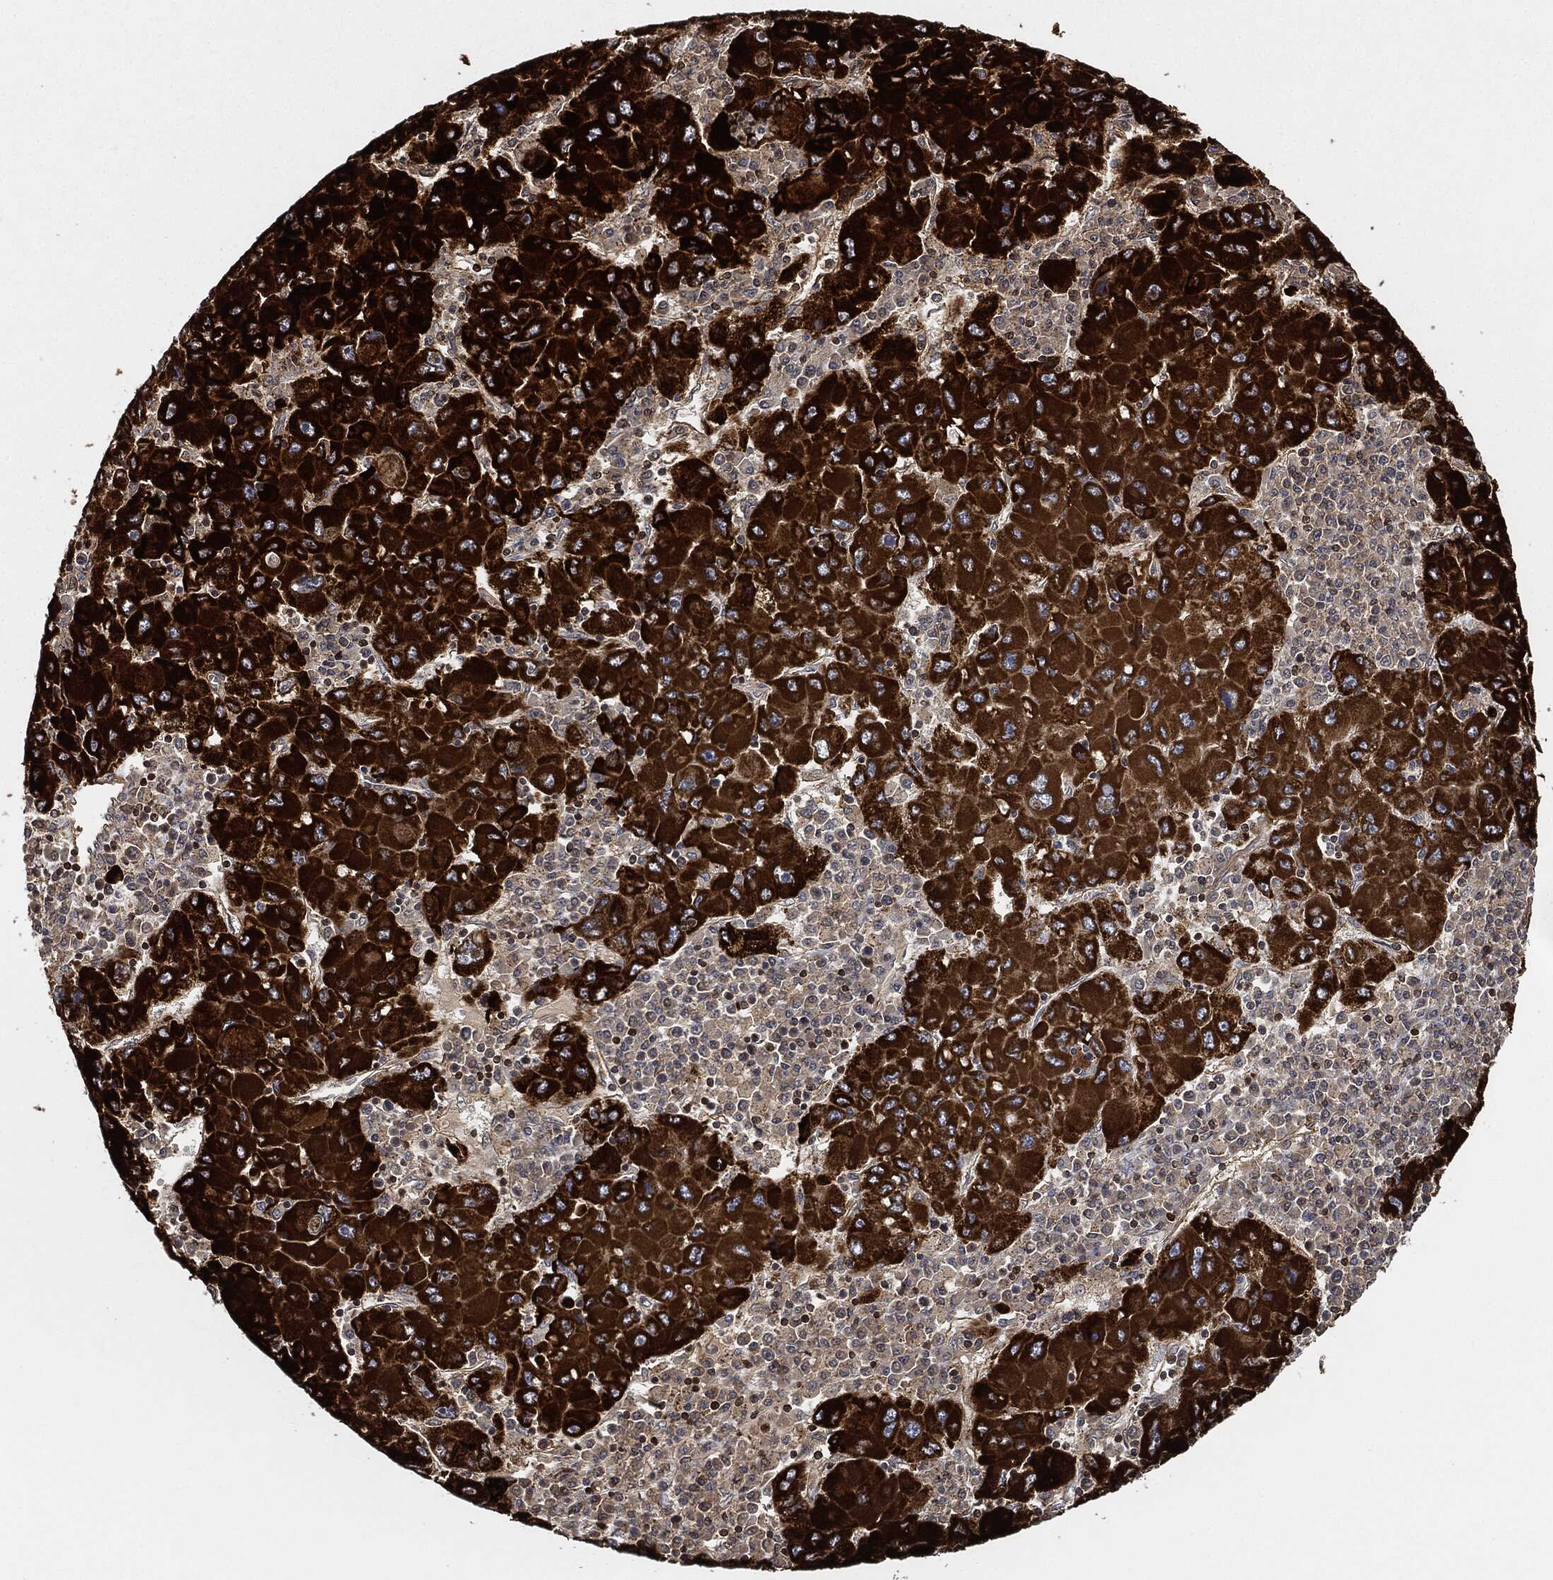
{"staining": {"intensity": "strong", "quantity": ">75%", "location": "cytoplasmic/membranous"}, "tissue": "liver cancer", "cell_type": "Tumor cells", "image_type": "cancer", "snomed": [{"axis": "morphology", "description": "Carcinoma, Hepatocellular, NOS"}, {"axis": "topography", "description": "Liver"}], "caption": "About >75% of tumor cells in liver hepatocellular carcinoma demonstrate strong cytoplasmic/membranous protein positivity as visualized by brown immunohistochemical staining.", "gene": "MAP3K3", "patient": {"sex": "male", "age": 75}}